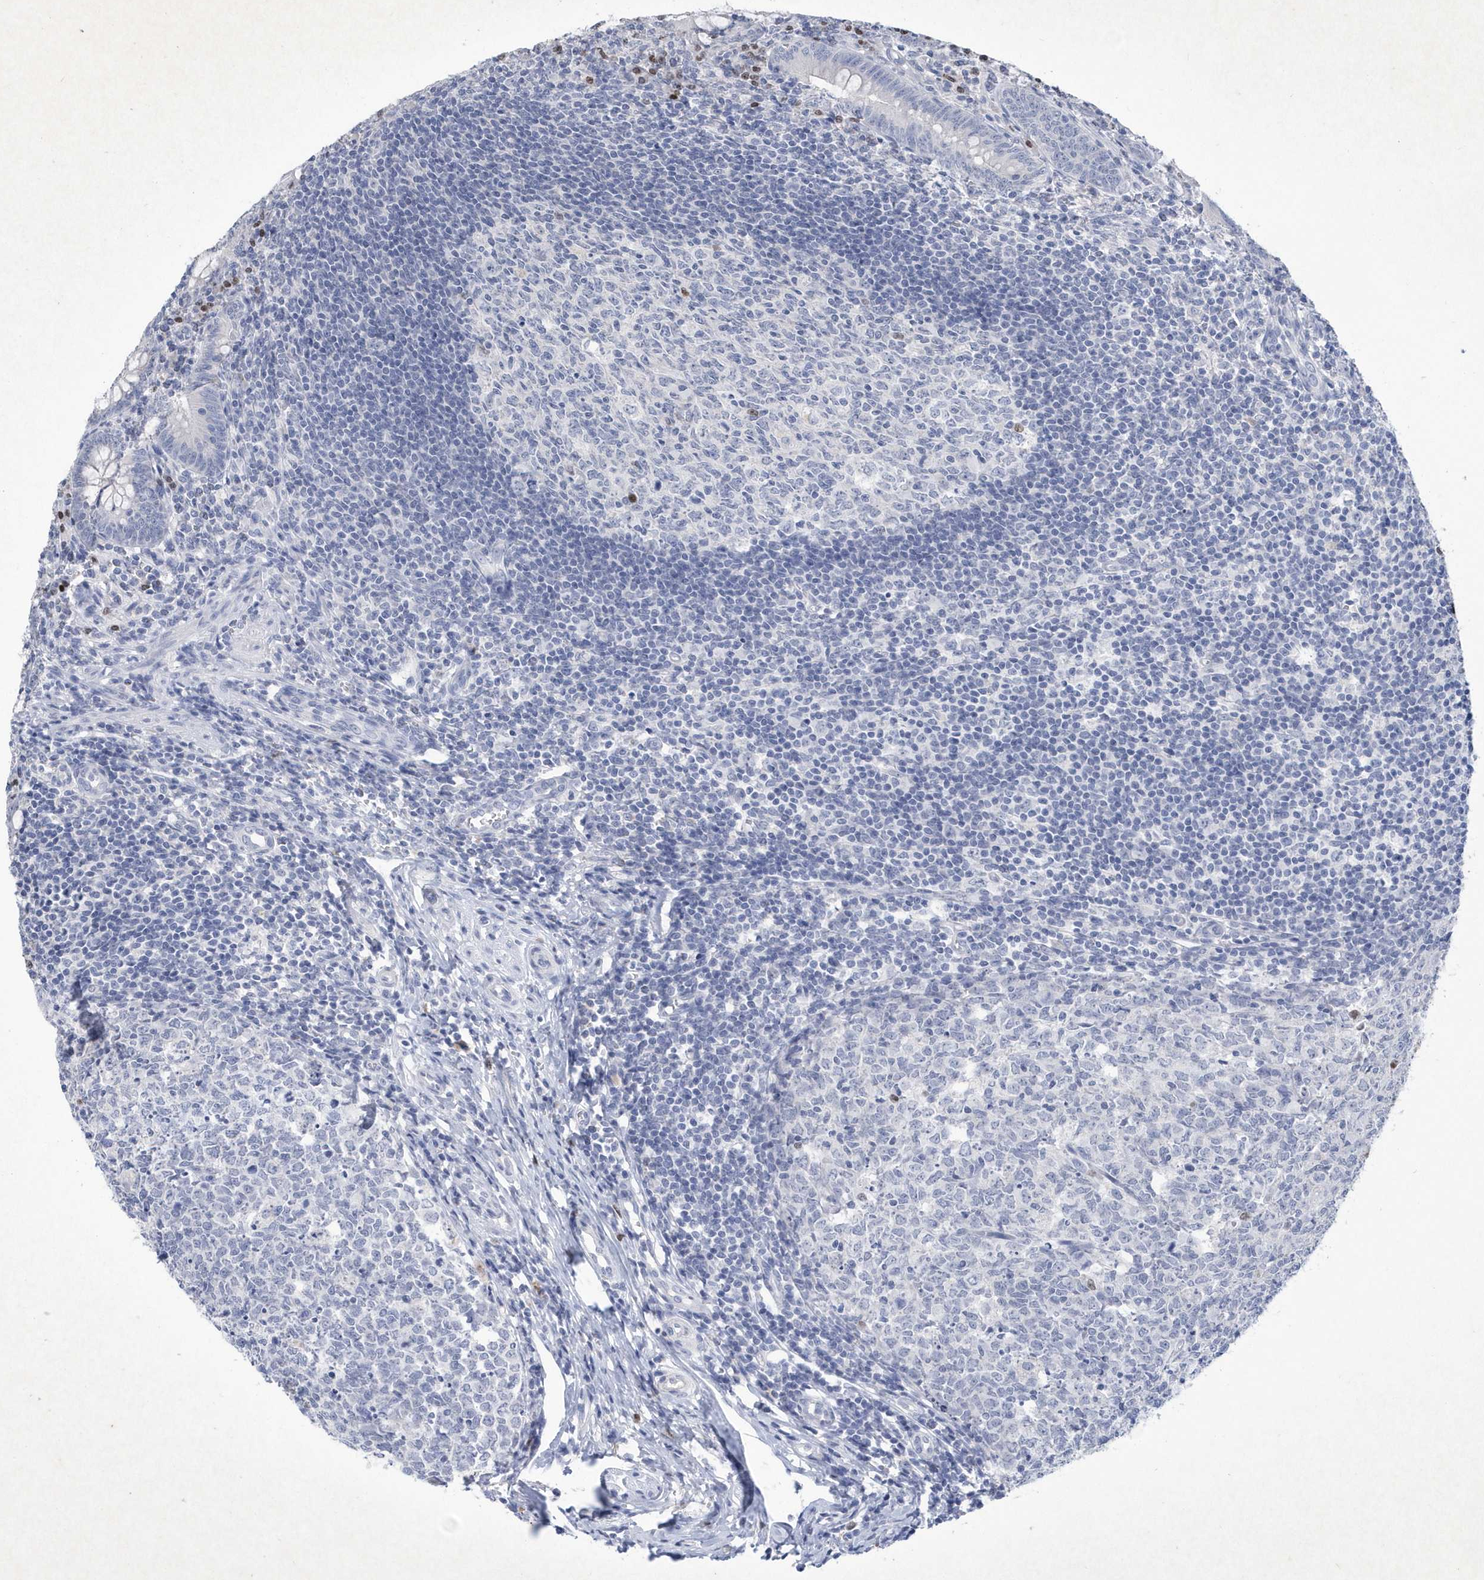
{"staining": {"intensity": "negative", "quantity": "none", "location": "none"}, "tissue": "appendix", "cell_type": "Glandular cells", "image_type": "normal", "snomed": [{"axis": "morphology", "description": "Normal tissue, NOS"}, {"axis": "topography", "description": "Appendix"}], "caption": "Human appendix stained for a protein using IHC displays no expression in glandular cells.", "gene": "BHLHA15", "patient": {"sex": "male", "age": 14}}